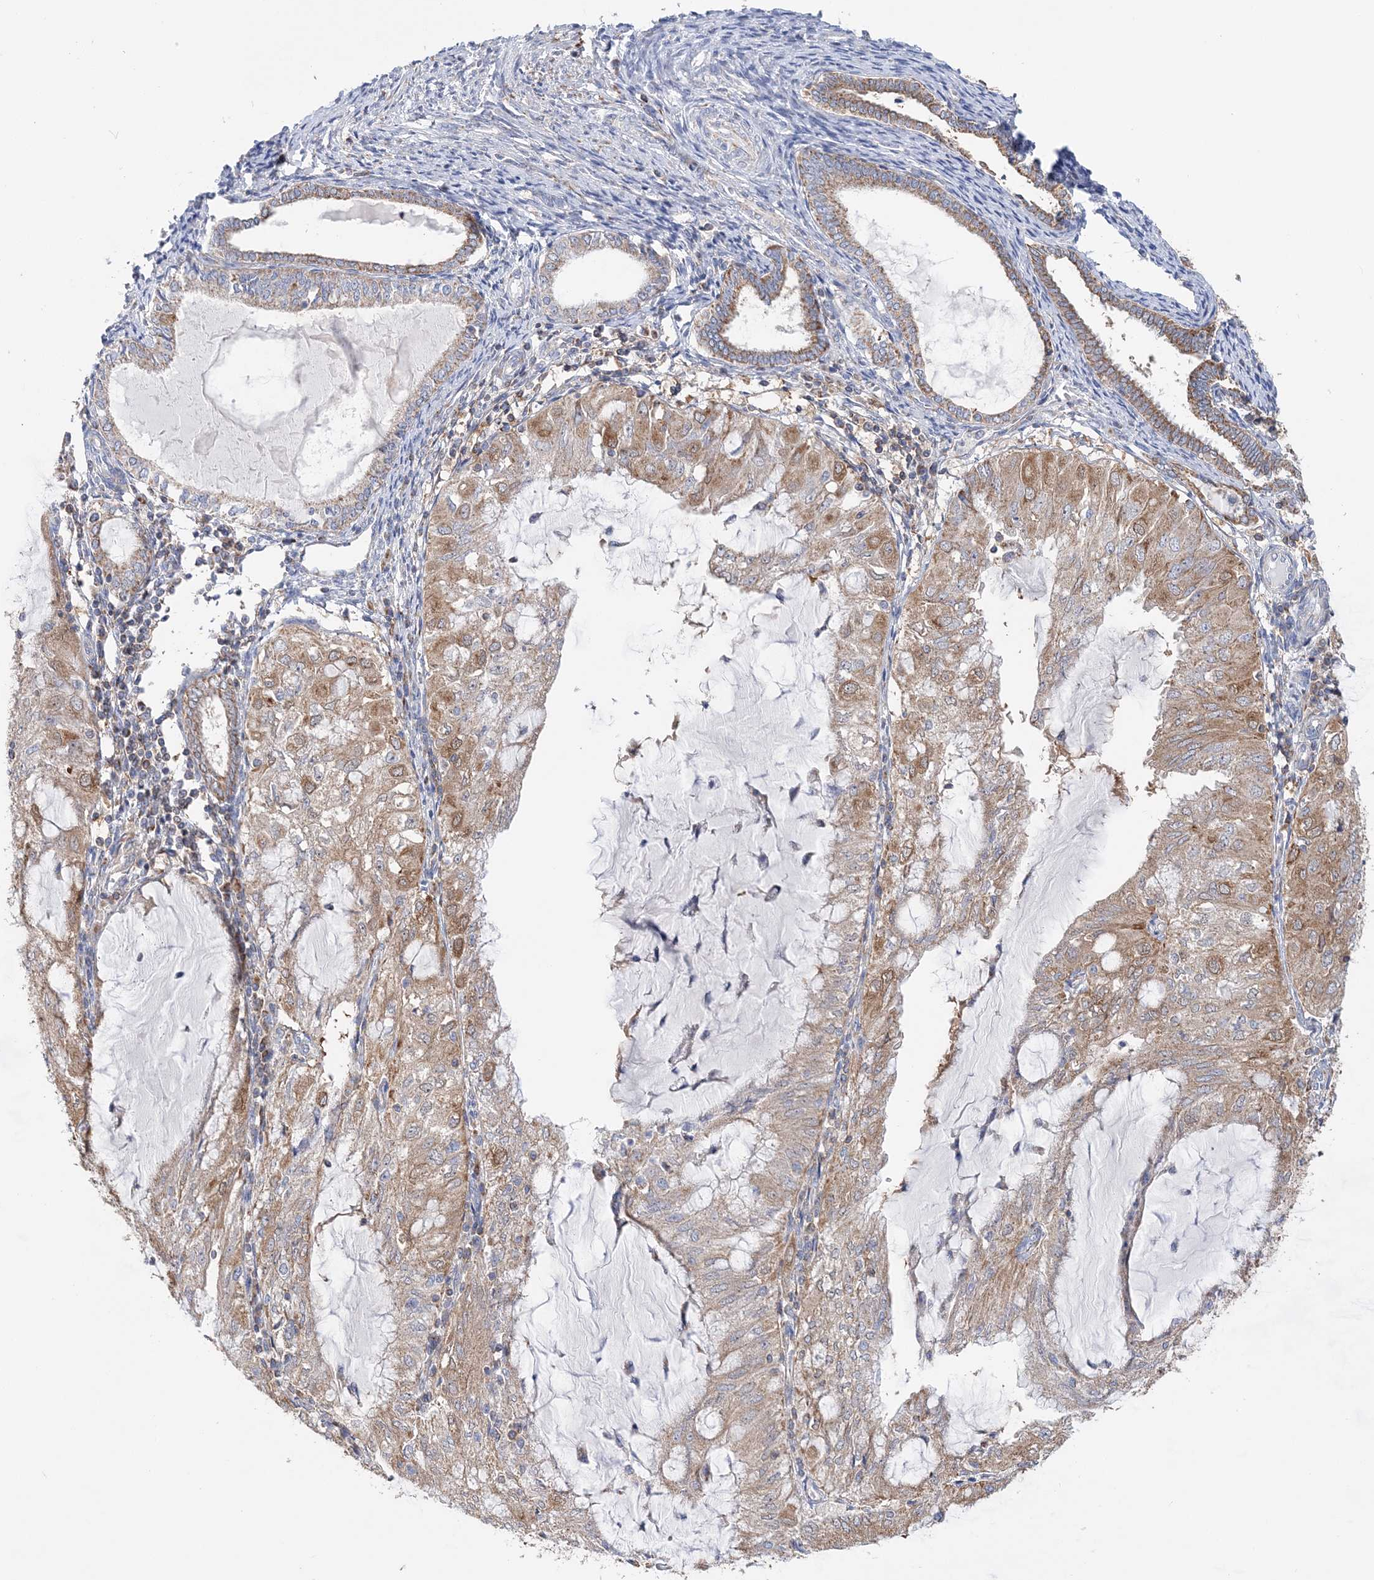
{"staining": {"intensity": "moderate", "quantity": ">75%", "location": "cytoplasmic/membranous"}, "tissue": "endometrial cancer", "cell_type": "Tumor cells", "image_type": "cancer", "snomed": [{"axis": "morphology", "description": "Adenocarcinoma, NOS"}, {"axis": "topography", "description": "Endometrium"}], "caption": "IHC image of endometrial cancer stained for a protein (brown), which shows medium levels of moderate cytoplasmic/membranous expression in about >75% of tumor cells.", "gene": "TTC32", "patient": {"sex": "female", "age": 81}}